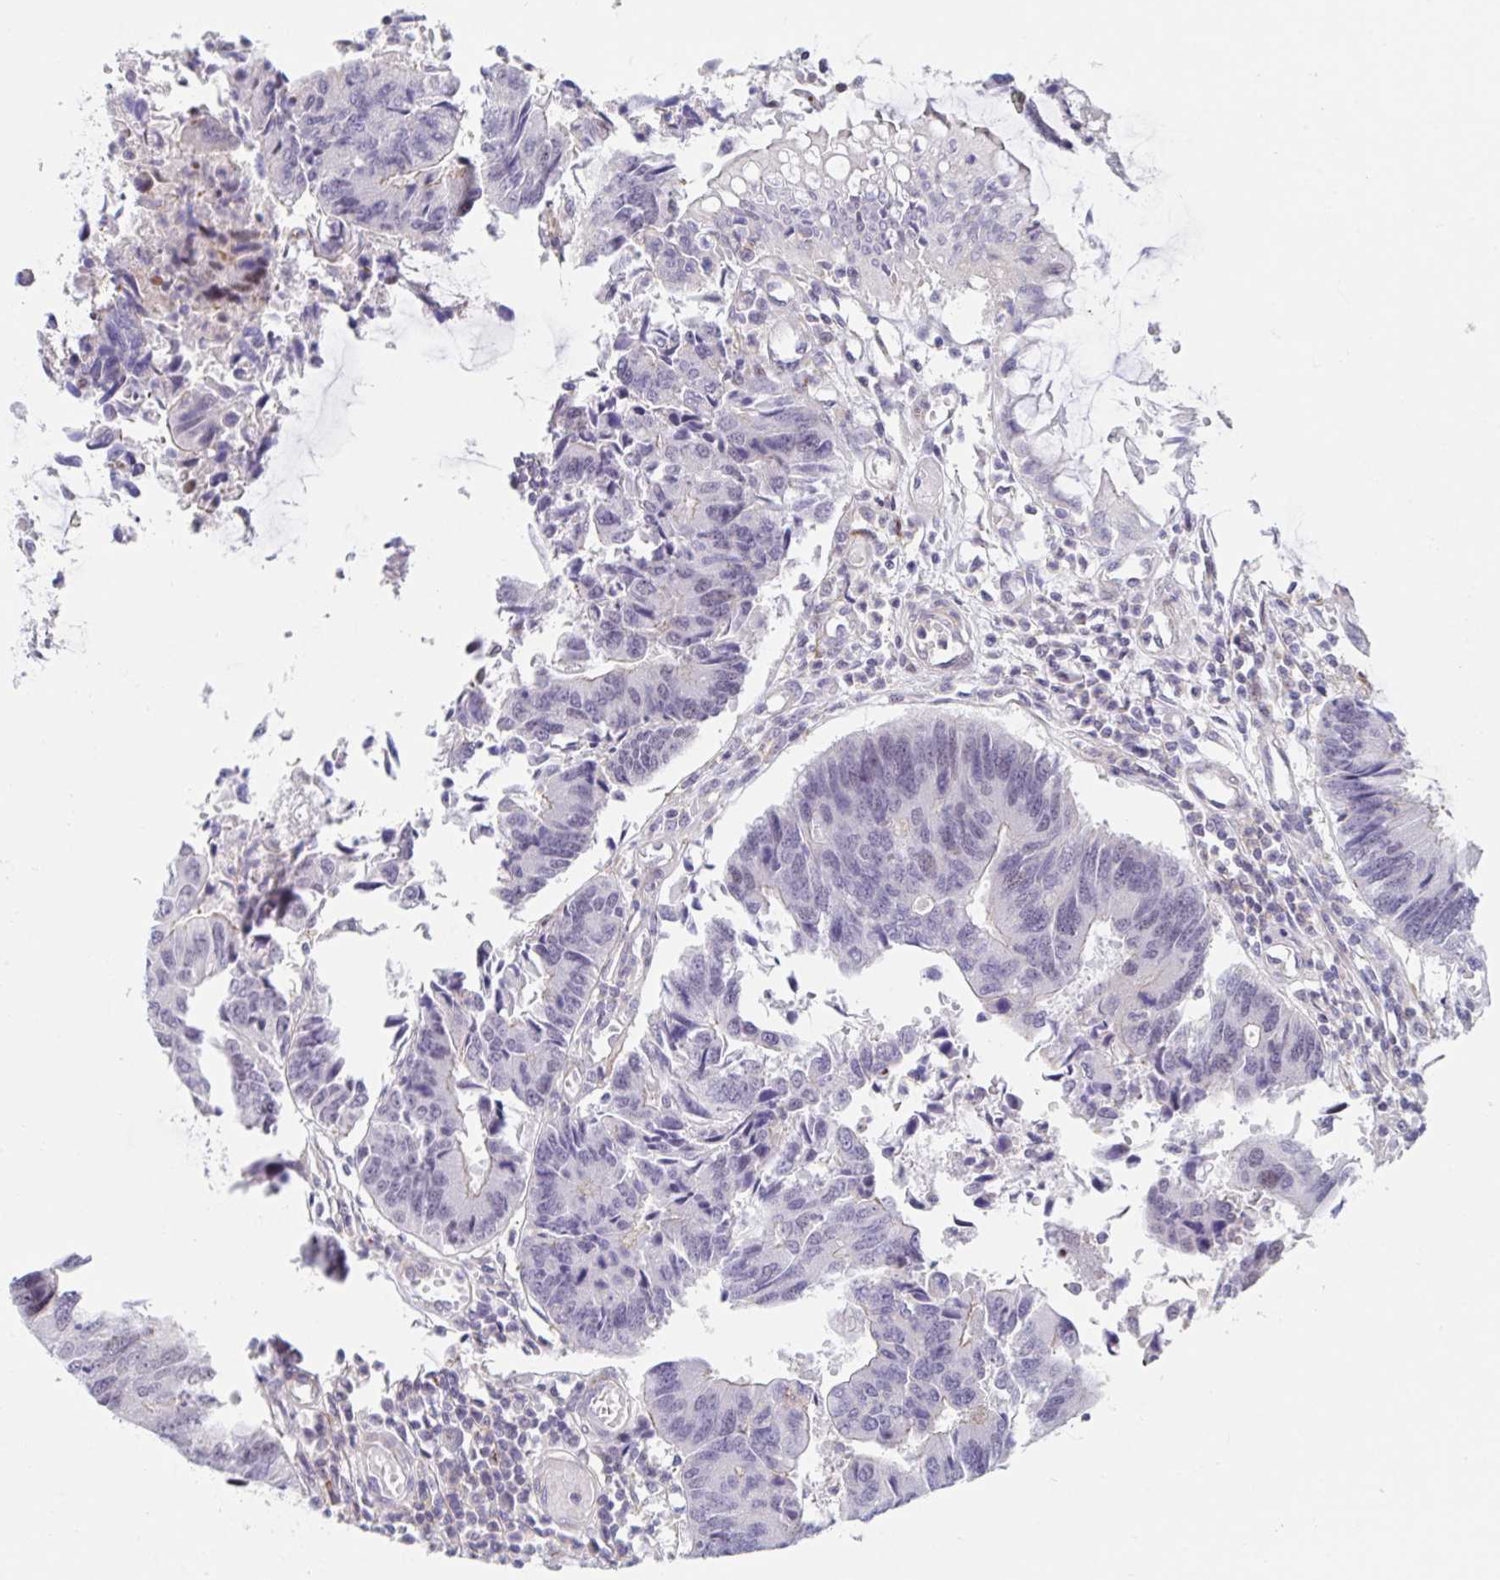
{"staining": {"intensity": "negative", "quantity": "none", "location": "none"}, "tissue": "colorectal cancer", "cell_type": "Tumor cells", "image_type": "cancer", "snomed": [{"axis": "morphology", "description": "Adenocarcinoma, NOS"}, {"axis": "topography", "description": "Colon"}], "caption": "Immunohistochemistry (IHC) of human colorectal cancer displays no staining in tumor cells.", "gene": "WDR72", "patient": {"sex": "female", "age": 67}}